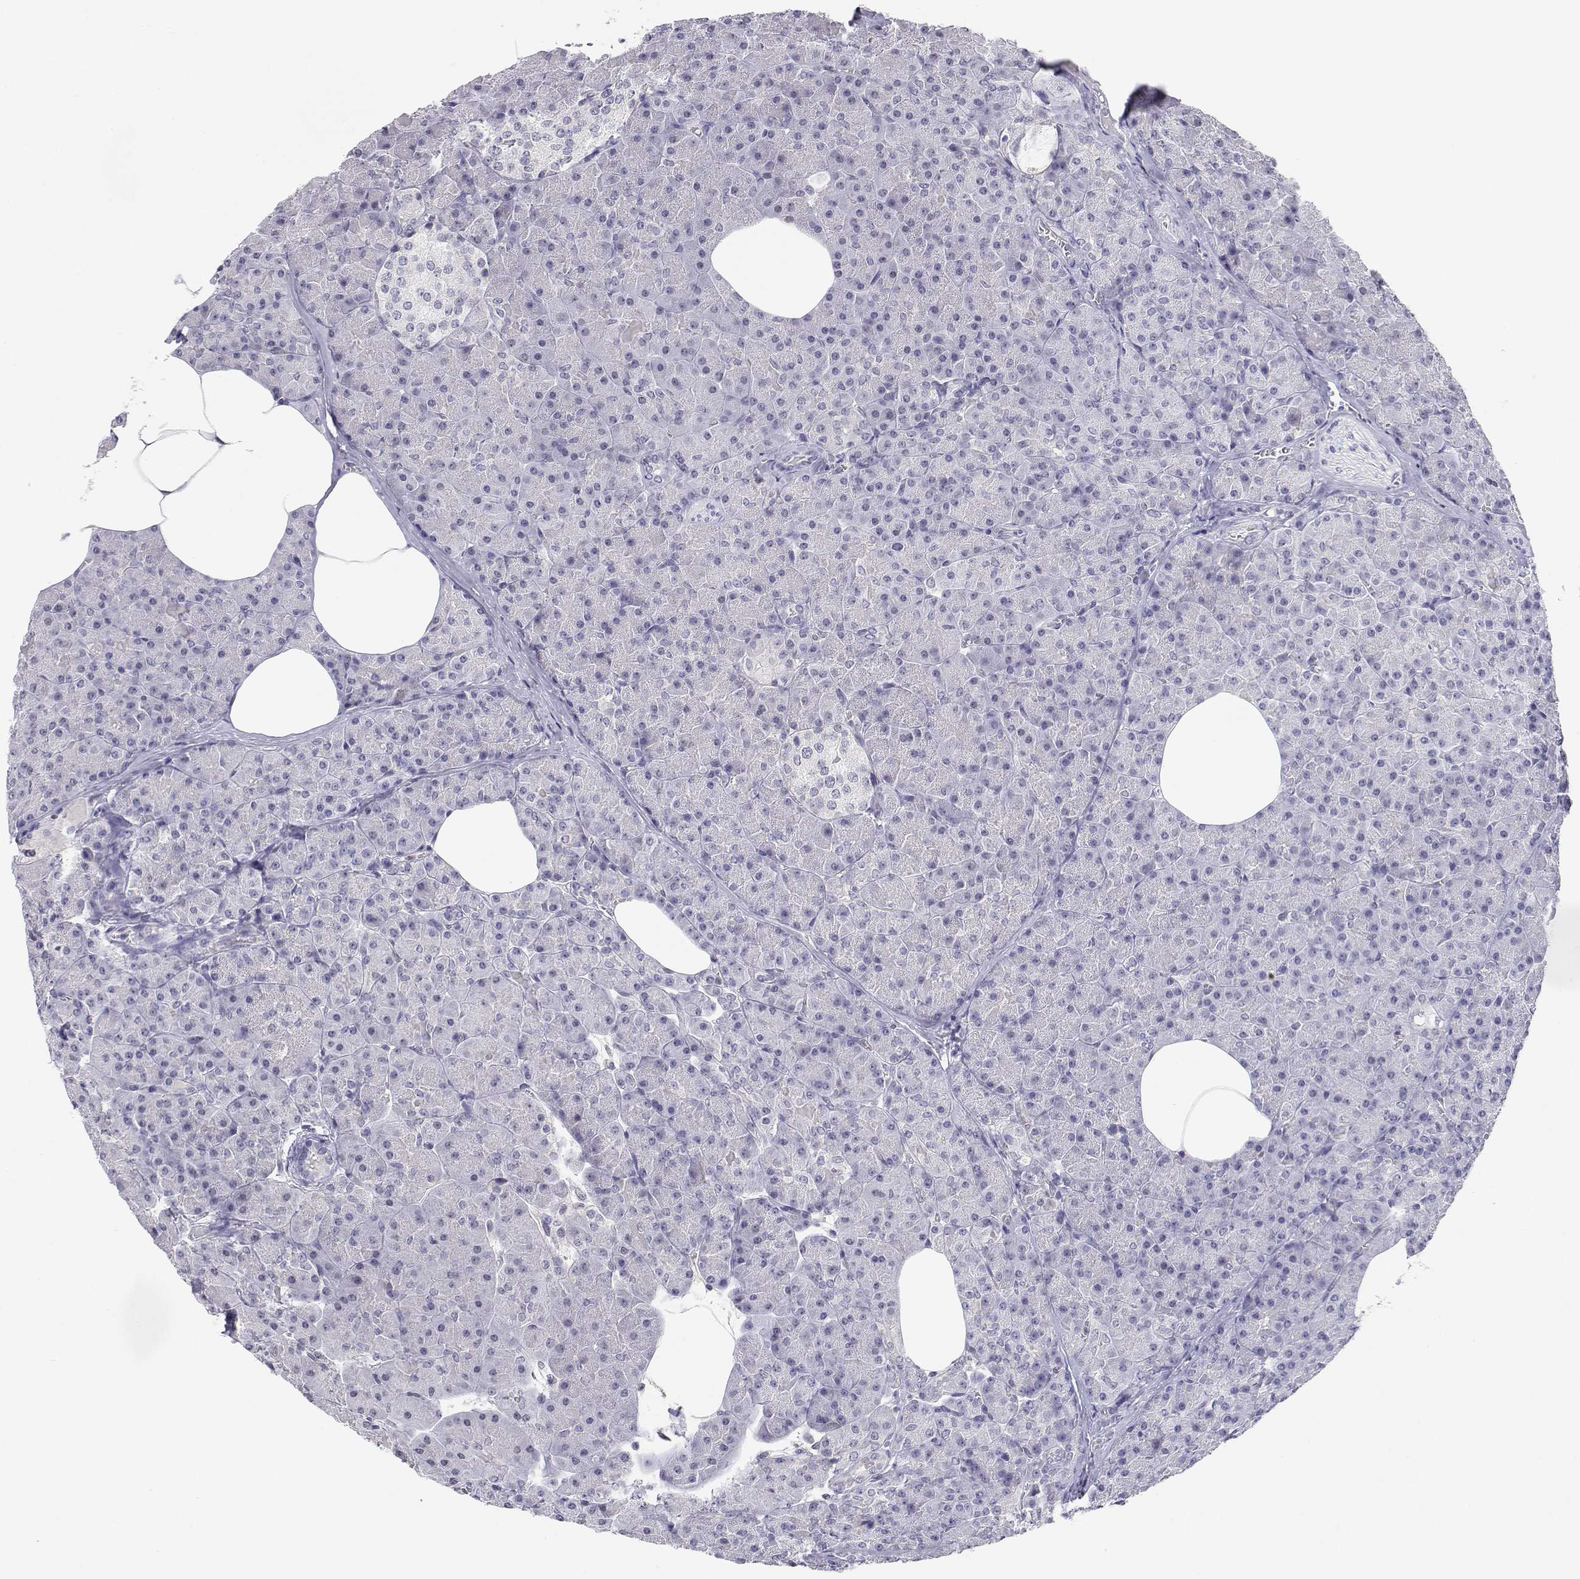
{"staining": {"intensity": "negative", "quantity": "none", "location": "none"}, "tissue": "pancreas", "cell_type": "Exocrine glandular cells", "image_type": "normal", "snomed": [{"axis": "morphology", "description": "Normal tissue, NOS"}, {"axis": "topography", "description": "Pancreas"}], "caption": "Exocrine glandular cells show no significant protein staining in normal pancreas. (DAB (3,3'-diaminobenzidine) immunohistochemistry visualized using brightfield microscopy, high magnification).", "gene": "ADA", "patient": {"sex": "female", "age": 45}}